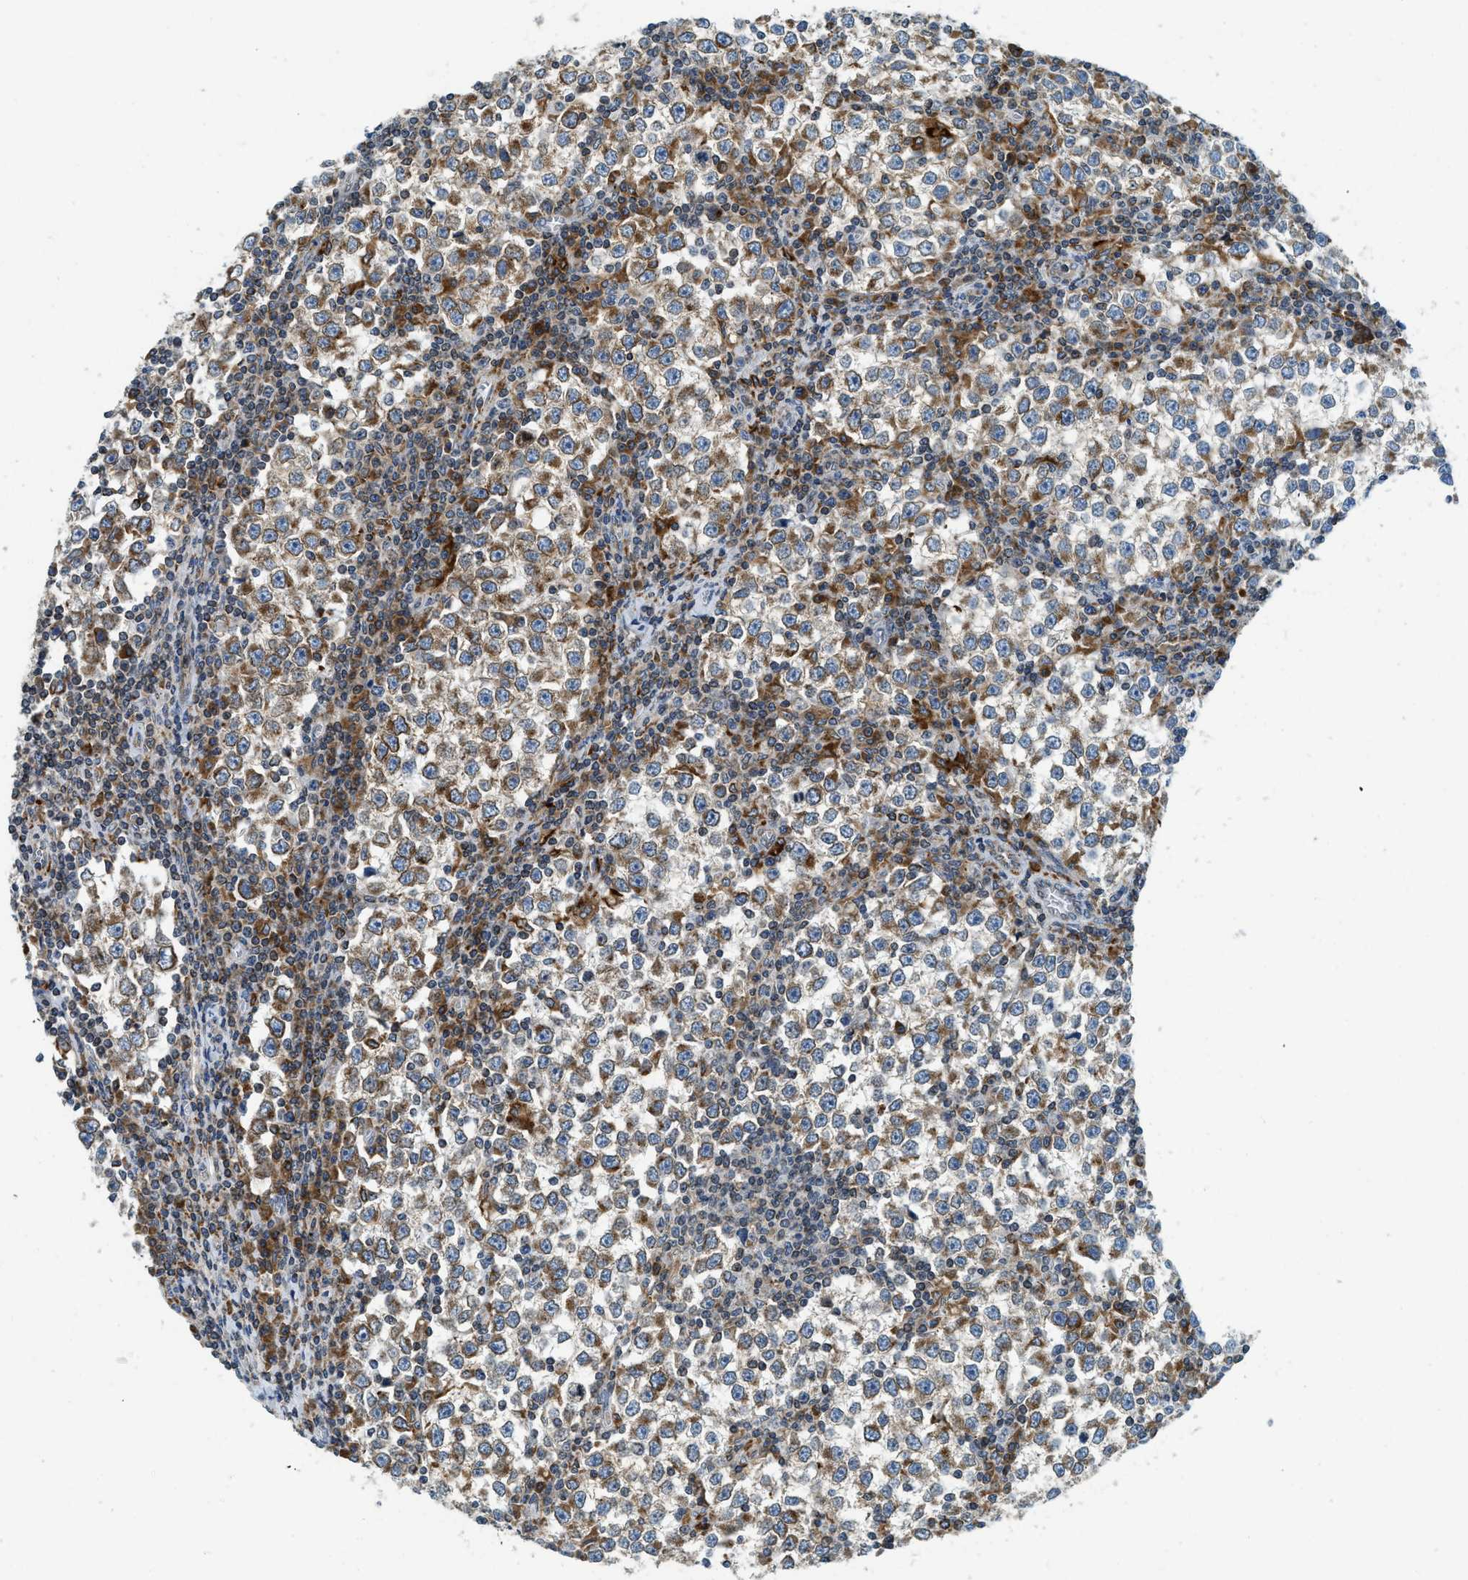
{"staining": {"intensity": "moderate", "quantity": "25%-75%", "location": "cytoplasmic/membranous"}, "tissue": "testis cancer", "cell_type": "Tumor cells", "image_type": "cancer", "snomed": [{"axis": "morphology", "description": "Seminoma, NOS"}, {"axis": "topography", "description": "Testis"}], "caption": "Immunohistochemistry (IHC) photomicrograph of neoplastic tissue: human seminoma (testis) stained using IHC displays medium levels of moderate protein expression localized specifically in the cytoplasmic/membranous of tumor cells, appearing as a cytoplasmic/membranous brown color.", "gene": "BCAP31", "patient": {"sex": "male", "age": 65}}